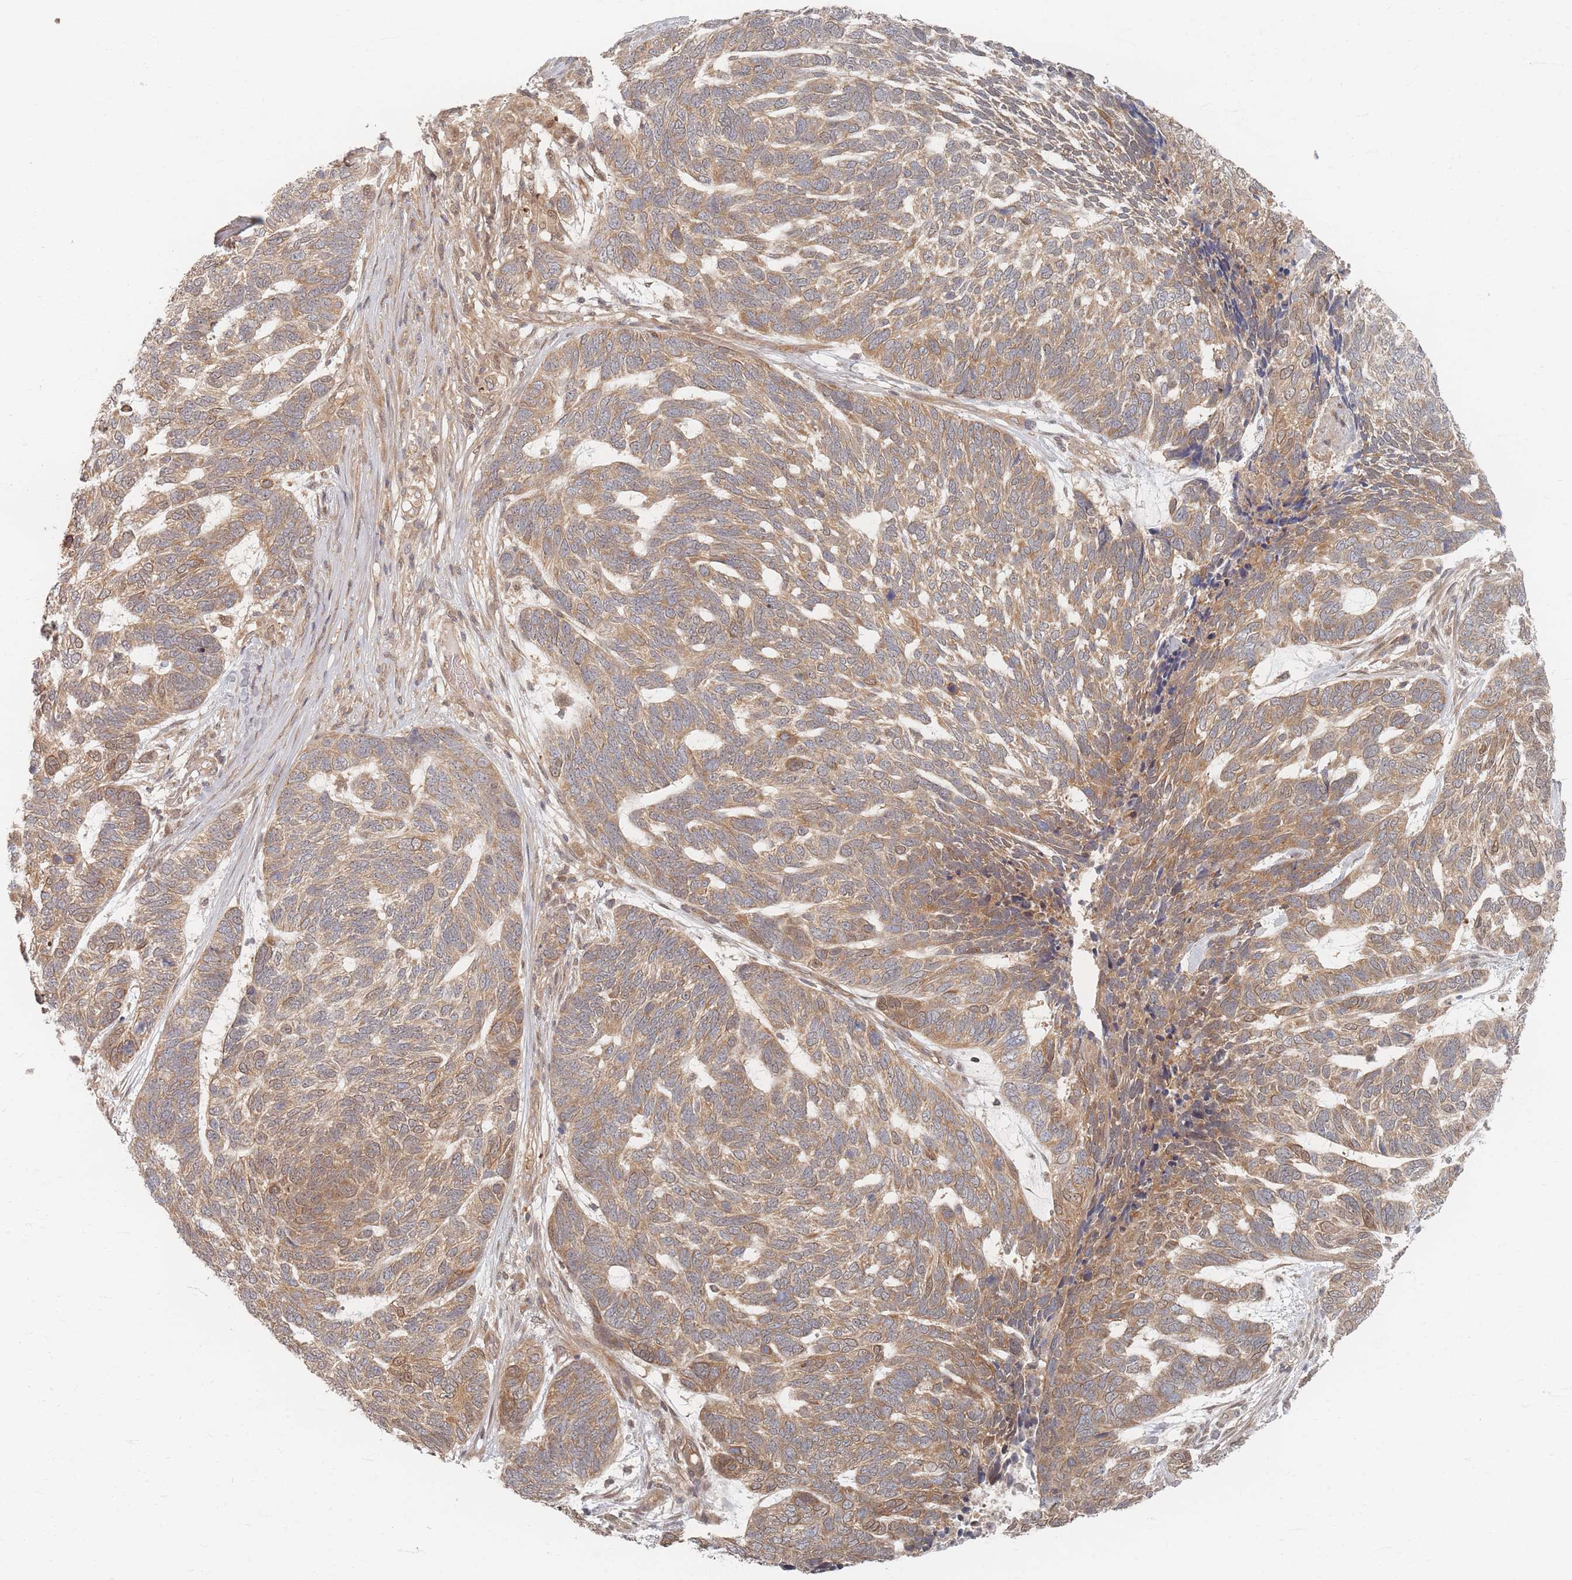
{"staining": {"intensity": "moderate", "quantity": ">75%", "location": "cytoplasmic/membranous"}, "tissue": "skin cancer", "cell_type": "Tumor cells", "image_type": "cancer", "snomed": [{"axis": "morphology", "description": "Basal cell carcinoma"}, {"axis": "topography", "description": "Skin"}], "caption": "Immunohistochemistry (IHC) (DAB) staining of skin basal cell carcinoma displays moderate cytoplasmic/membranous protein staining in approximately >75% of tumor cells. Immunohistochemistry (IHC) stains the protein of interest in brown and the nuclei are stained blue.", "gene": "PSMD9", "patient": {"sex": "female", "age": 65}}